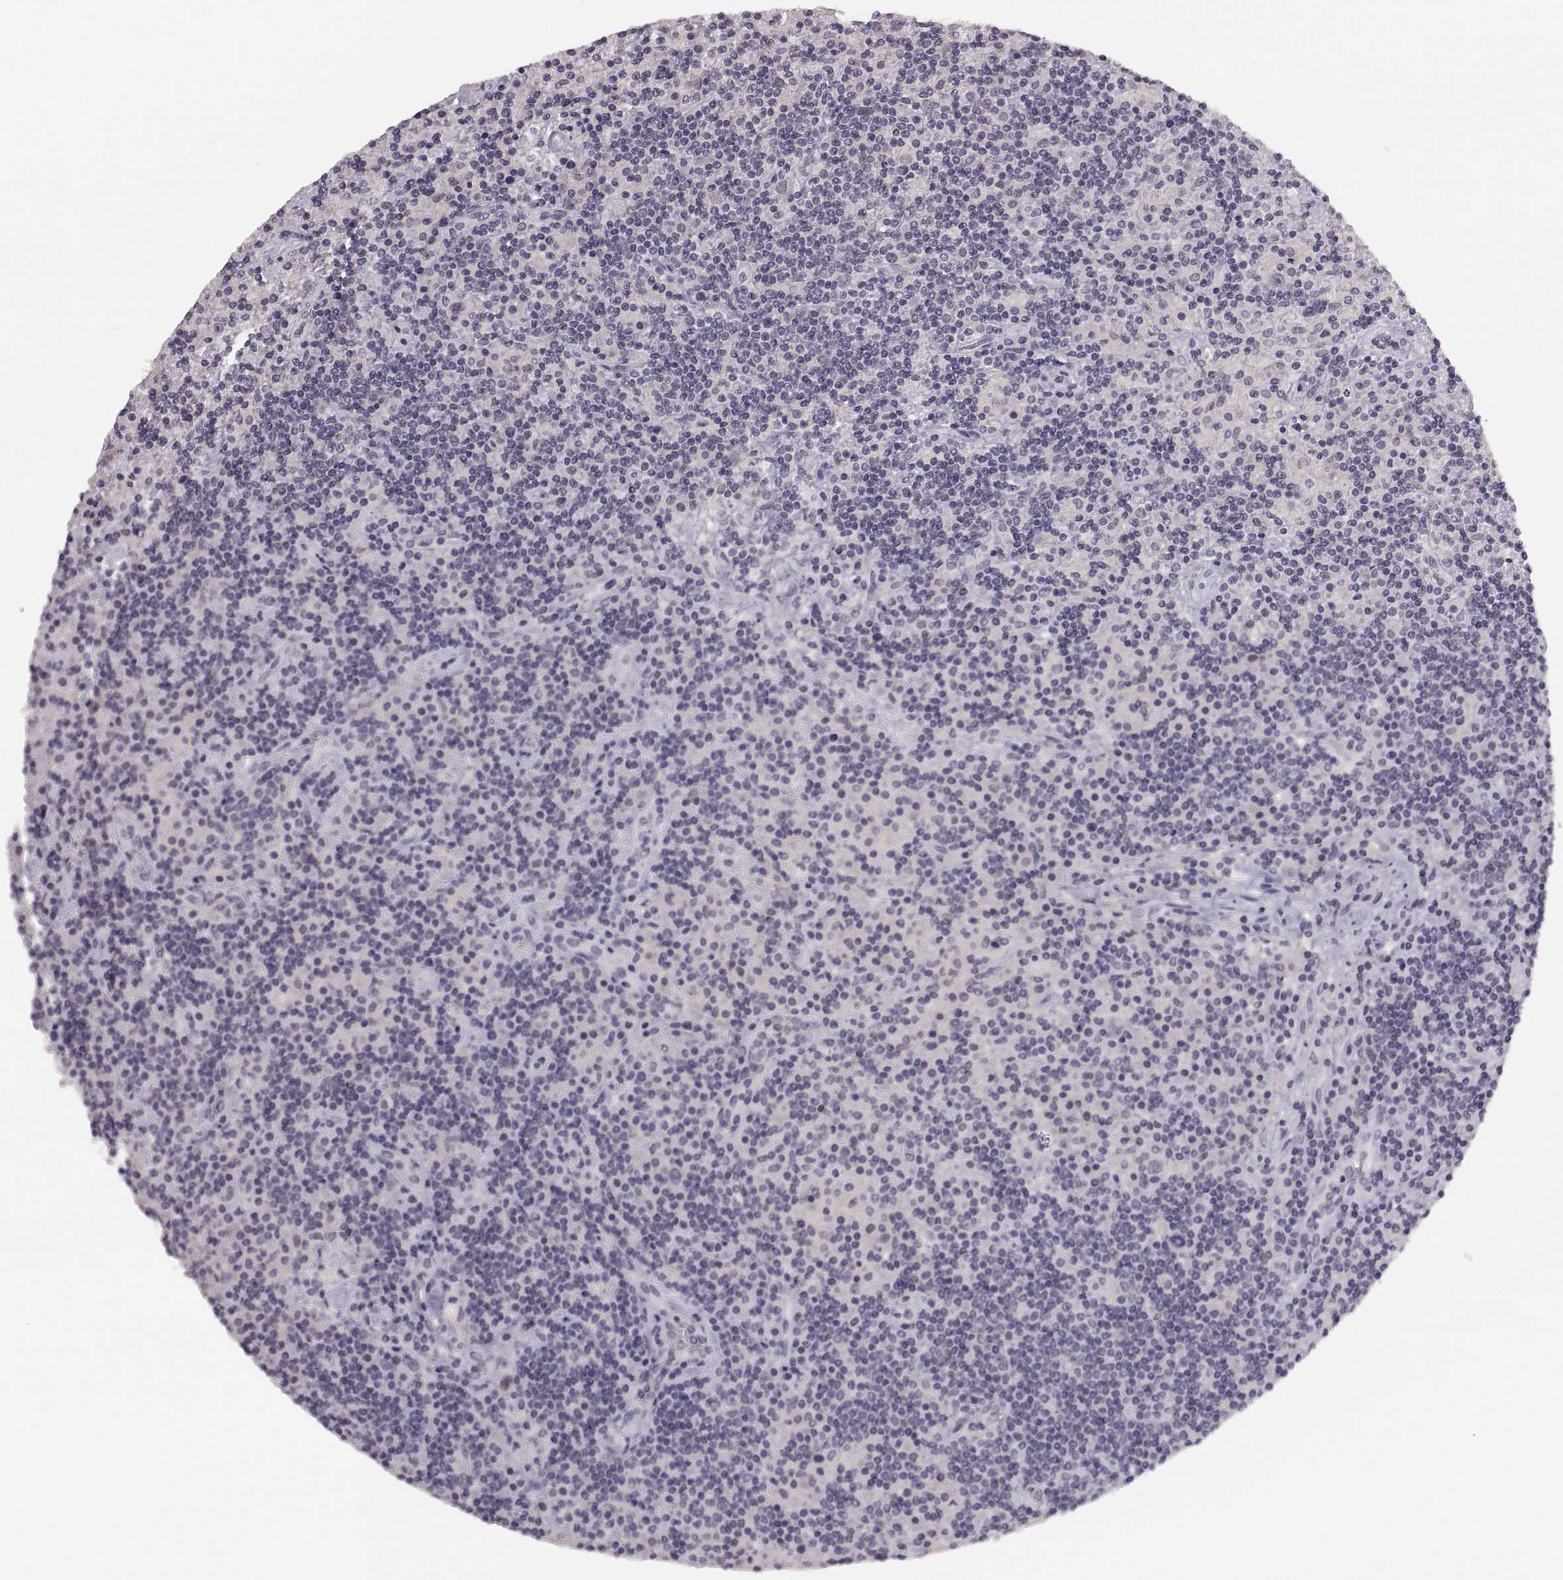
{"staining": {"intensity": "negative", "quantity": "none", "location": "none"}, "tissue": "lymphoma", "cell_type": "Tumor cells", "image_type": "cancer", "snomed": [{"axis": "morphology", "description": "Hodgkin's disease, NOS"}, {"axis": "topography", "description": "Lymph node"}], "caption": "There is no significant expression in tumor cells of lymphoma.", "gene": "CDH2", "patient": {"sex": "male", "age": 70}}